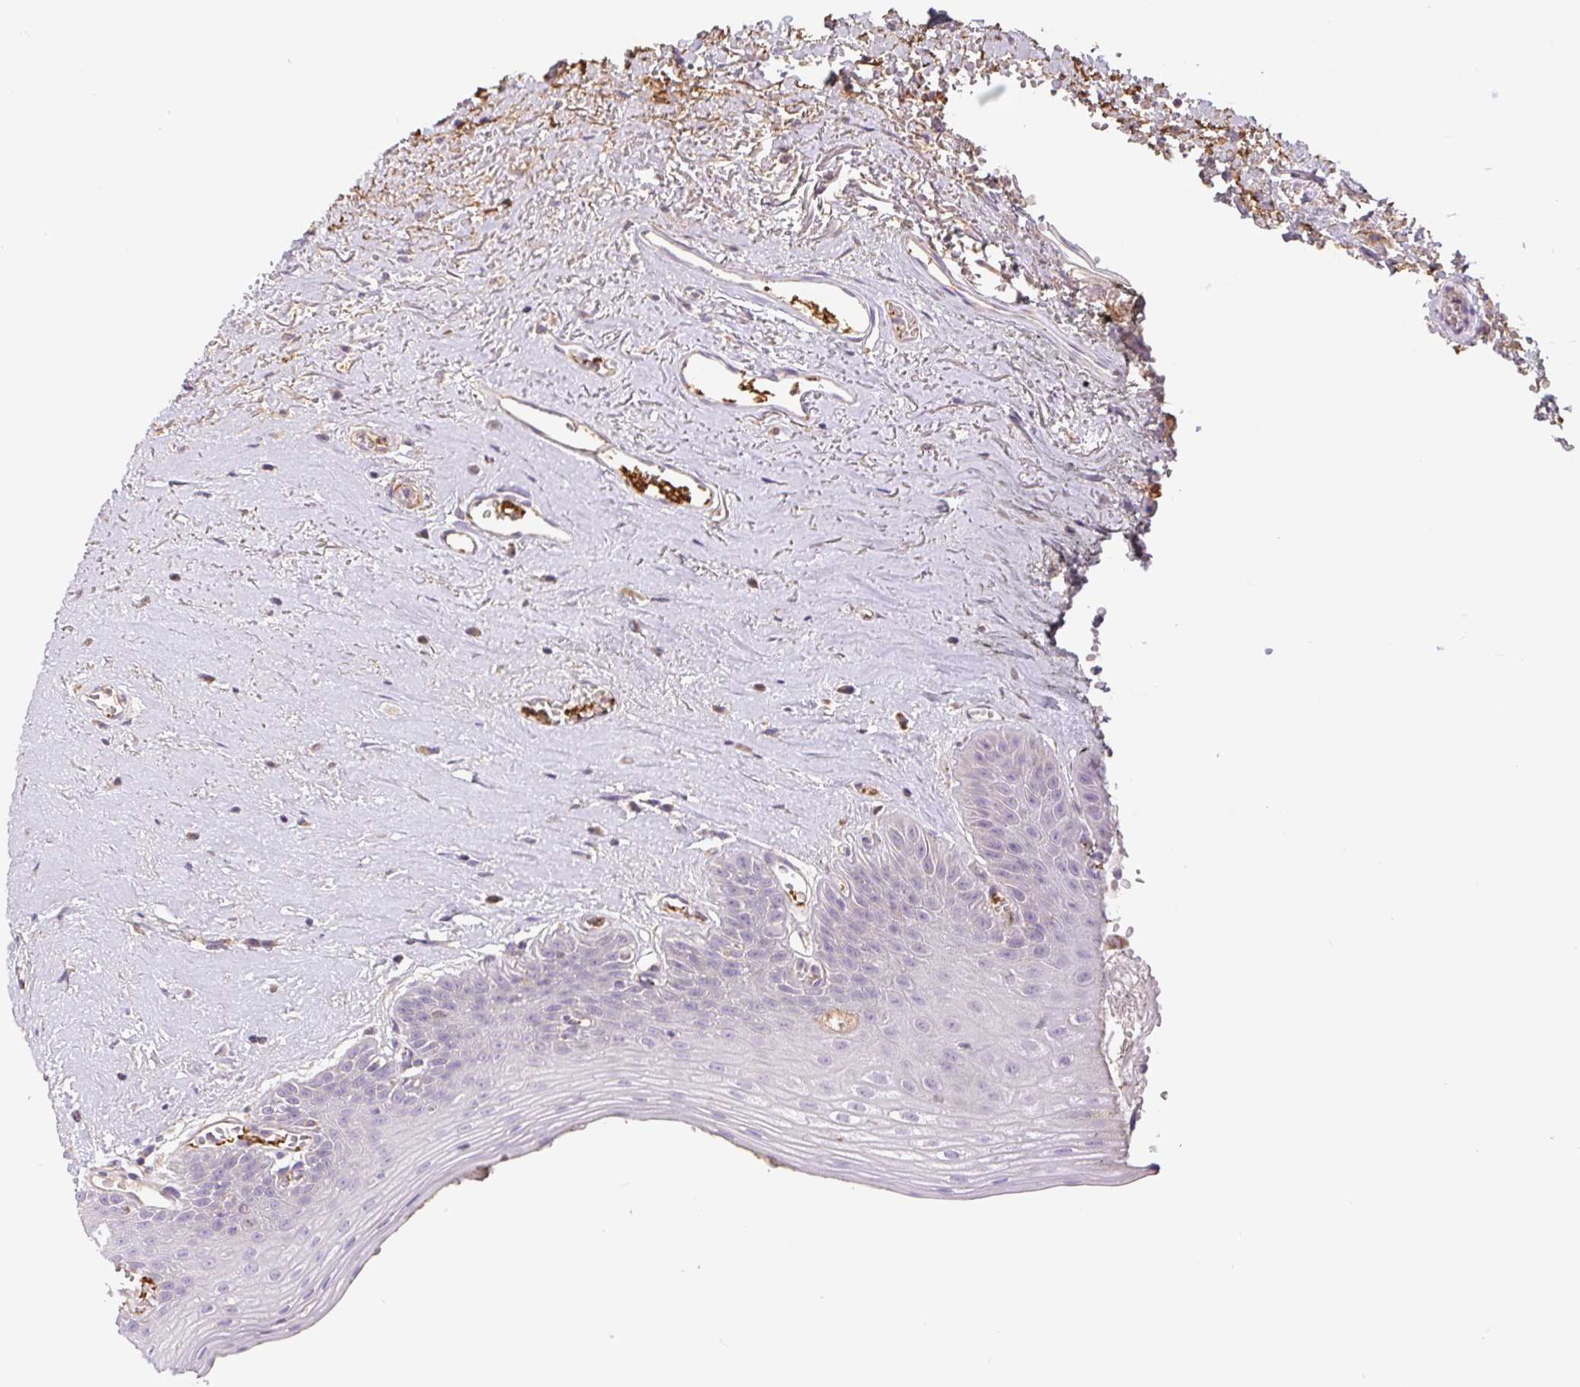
{"staining": {"intensity": "negative", "quantity": "none", "location": "none"}, "tissue": "oral mucosa", "cell_type": "Squamous epithelial cells", "image_type": "normal", "snomed": [{"axis": "morphology", "description": "Normal tissue, NOS"}, {"axis": "morphology", "description": "Squamous cell carcinoma, NOS"}, {"axis": "topography", "description": "Oral tissue"}, {"axis": "topography", "description": "Peripheral nerve tissue"}, {"axis": "topography", "description": "Head-Neck"}], "caption": "Immunohistochemical staining of normal oral mucosa demonstrates no significant positivity in squamous epithelial cells.", "gene": "EMC6", "patient": {"sex": "female", "age": 59}}